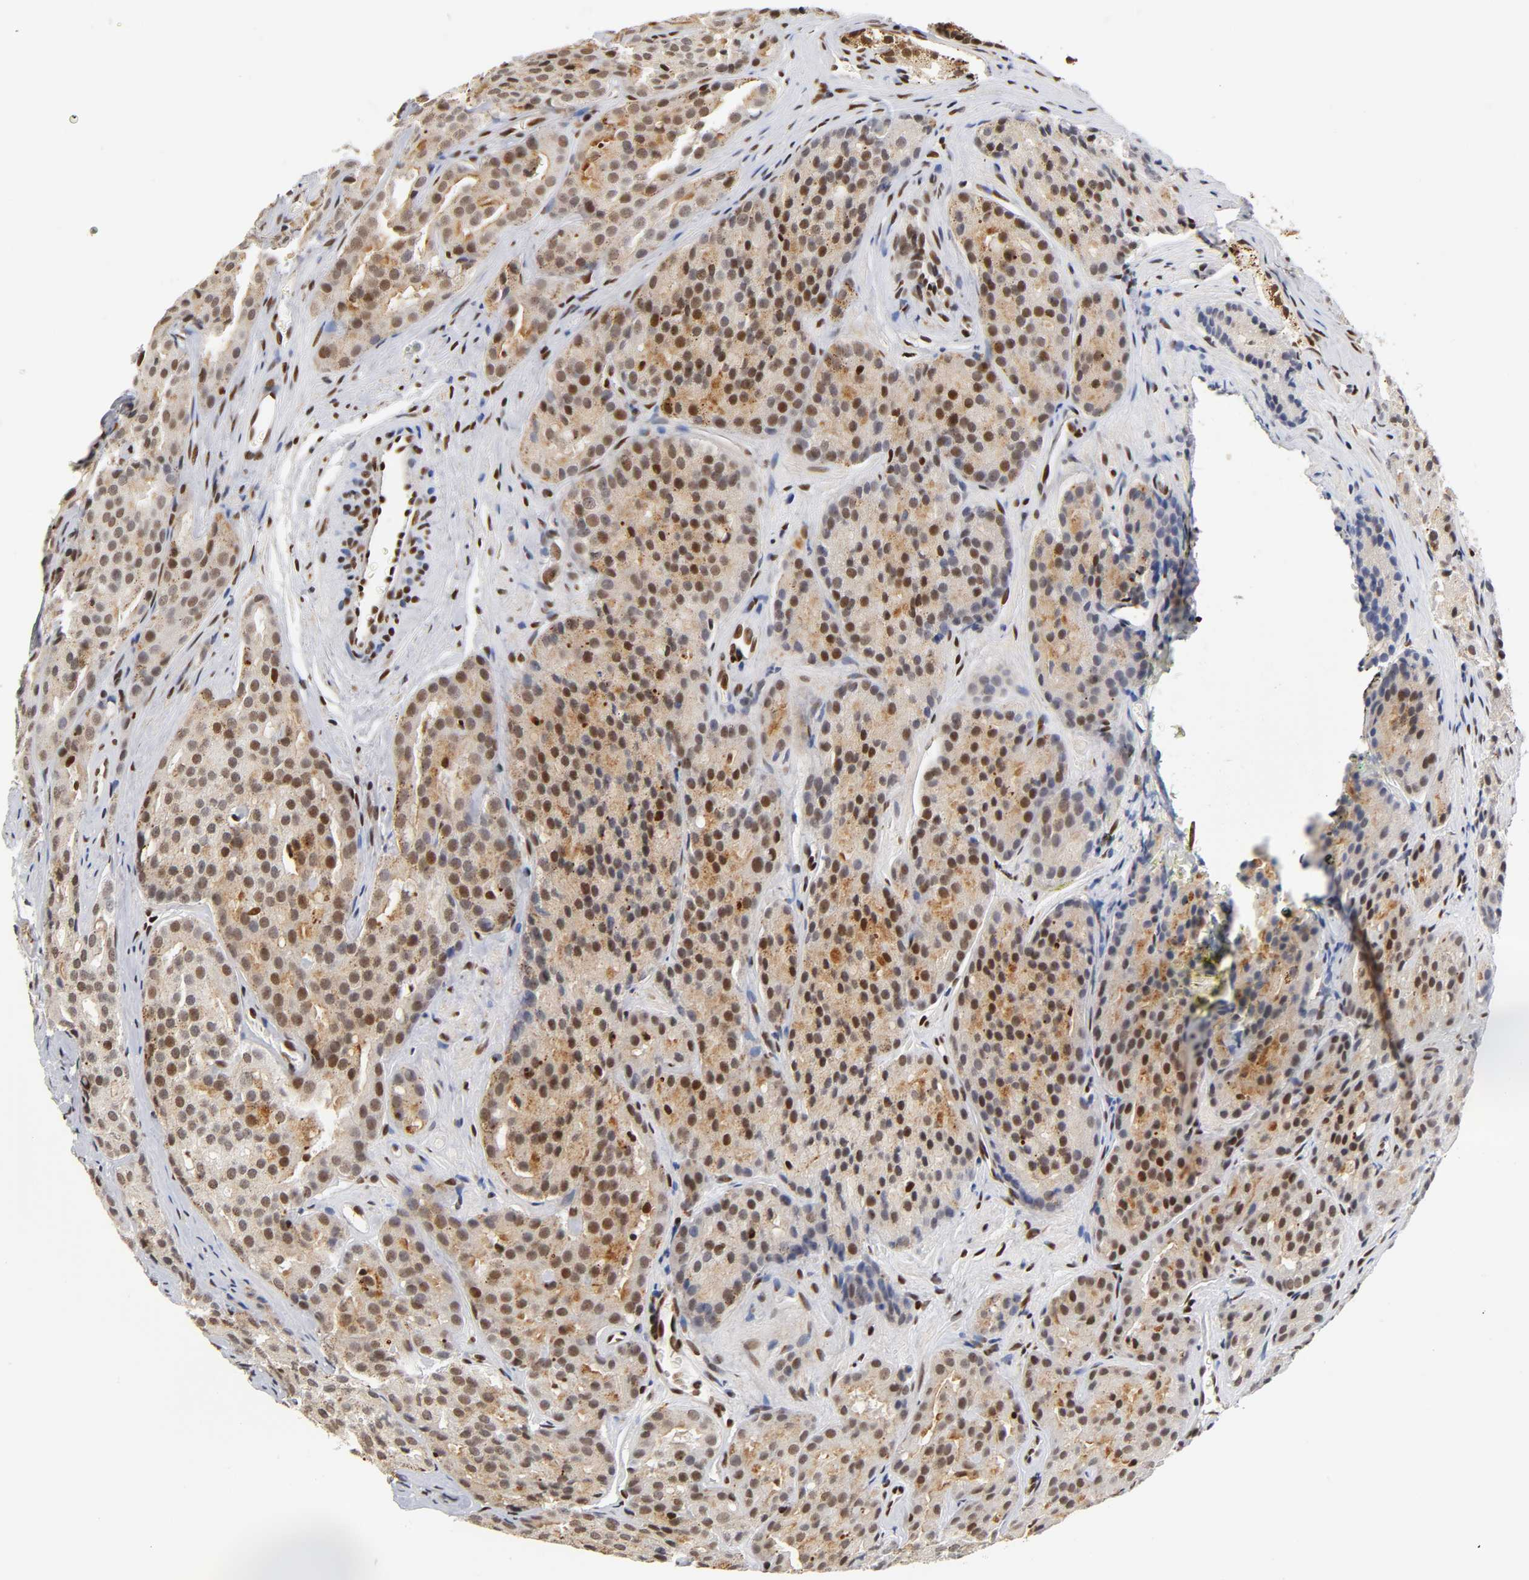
{"staining": {"intensity": "strong", "quantity": ">75%", "location": "cytoplasmic/membranous,nuclear"}, "tissue": "prostate cancer", "cell_type": "Tumor cells", "image_type": "cancer", "snomed": [{"axis": "morphology", "description": "Adenocarcinoma, High grade"}, {"axis": "topography", "description": "Prostate"}], "caption": "Immunohistochemical staining of adenocarcinoma (high-grade) (prostate) reveals high levels of strong cytoplasmic/membranous and nuclear expression in approximately >75% of tumor cells. Nuclei are stained in blue.", "gene": "NR3C1", "patient": {"sex": "male", "age": 64}}